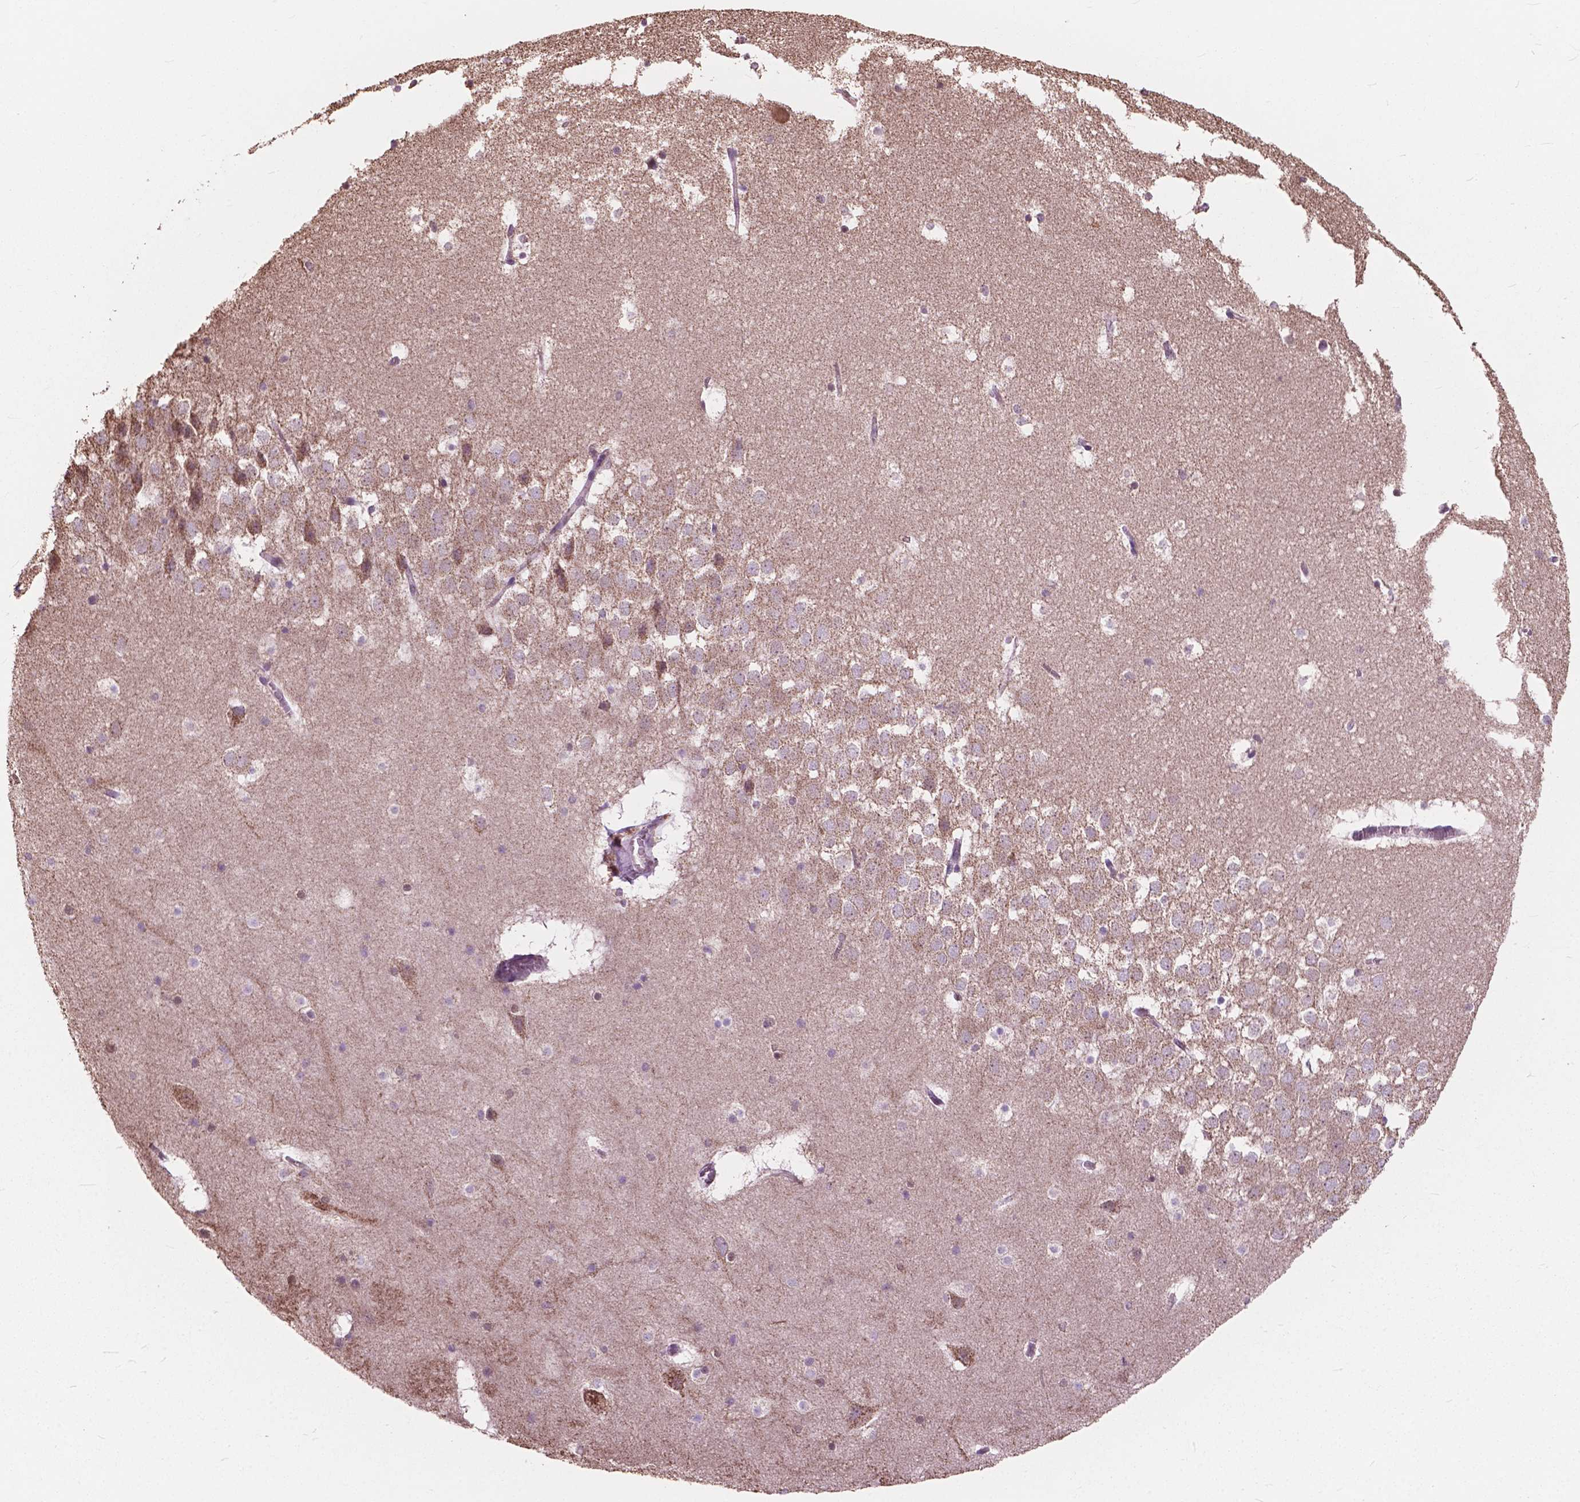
{"staining": {"intensity": "weak", "quantity": "<25%", "location": "cytoplasmic/membranous"}, "tissue": "hippocampus", "cell_type": "Glial cells", "image_type": "normal", "snomed": [{"axis": "morphology", "description": "Normal tissue, NOS"}, {"axis": "topography", "description": "Hippocampus"}], "caption": "The histopathology image demonstrates no staining of glial cells in normal hippocampus.", "gene": "SCOC", "patient": {"sex": "male", "age": 45}}